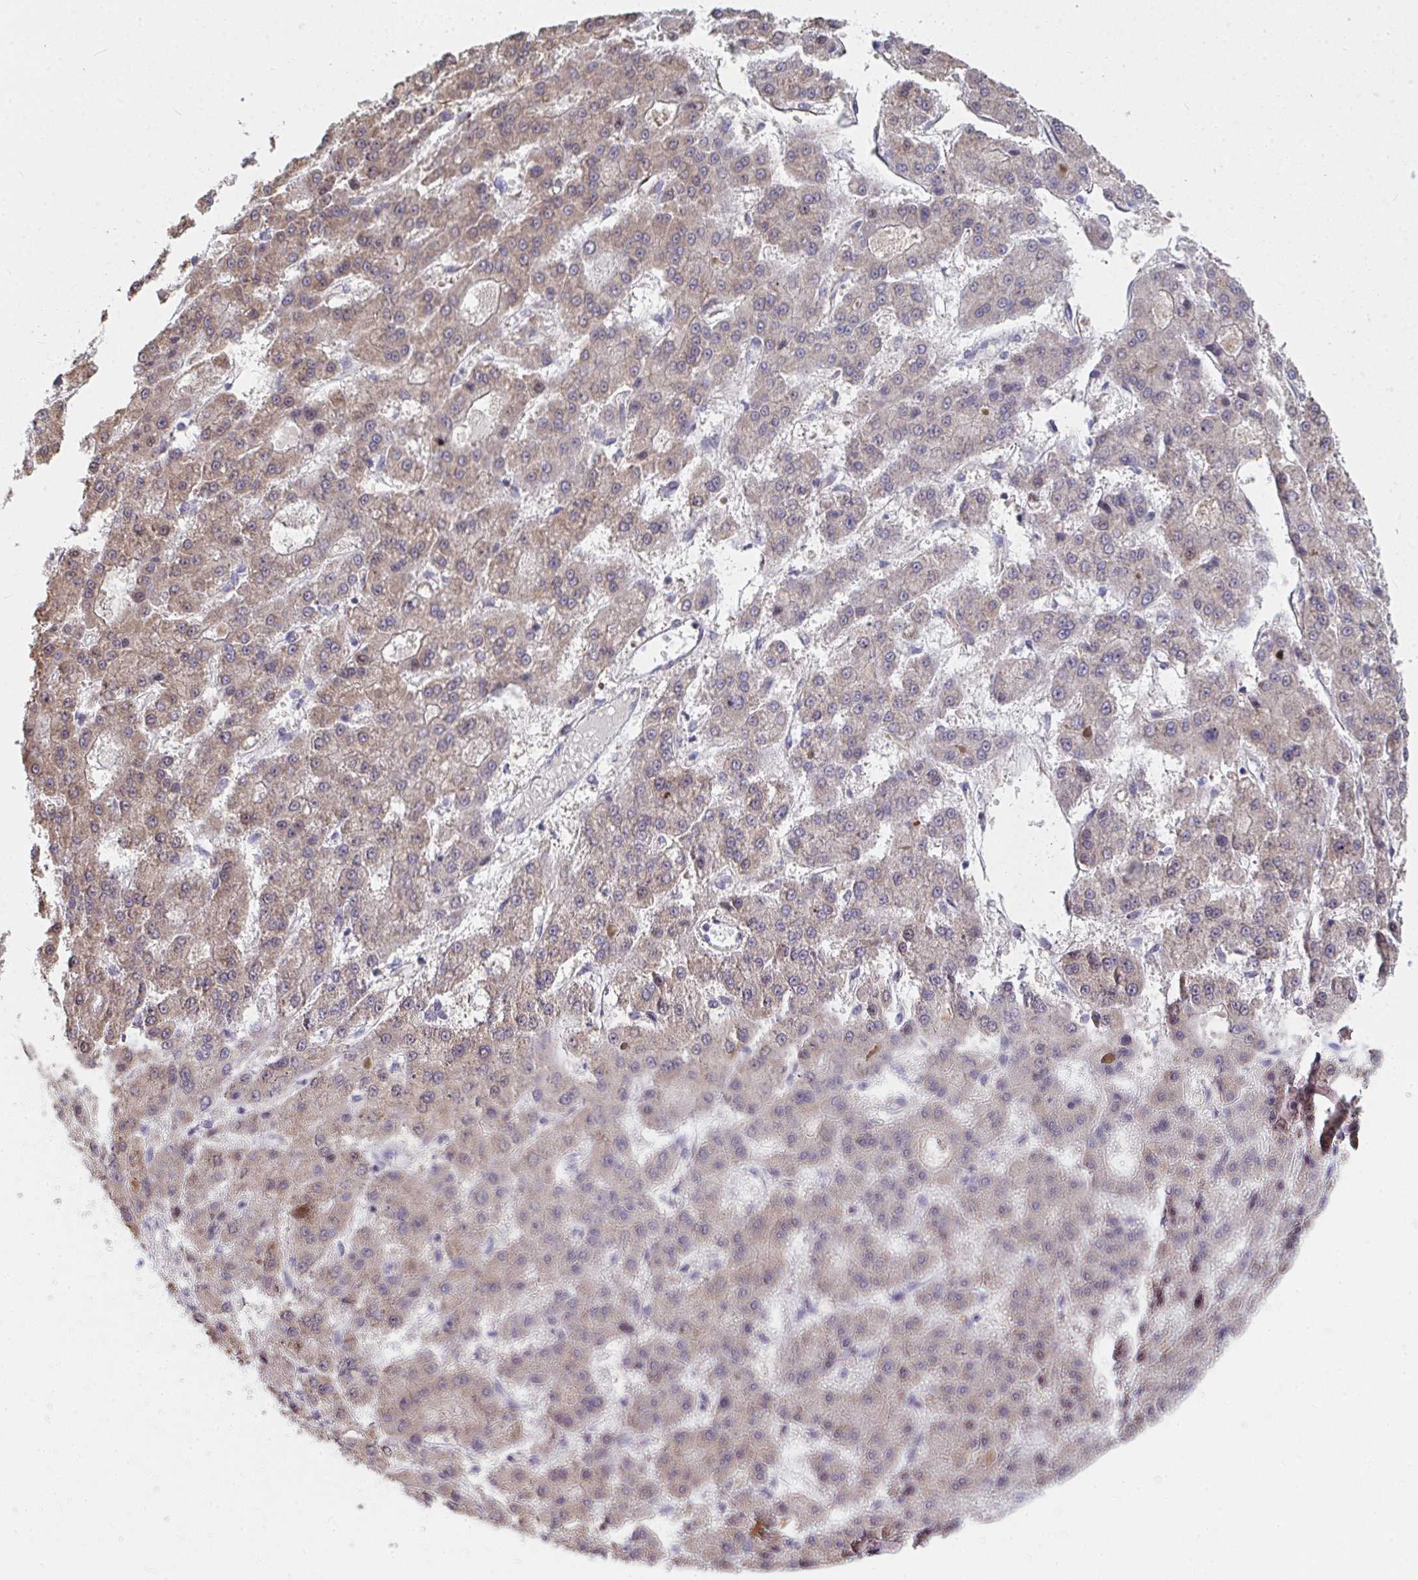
{"staining": {"intensity": "weak", "quantity": ">75%", "location": "cytoplasmic/membranous"}, "tissue": "liver cancer", "cell_type": "Tumor cells", "image_type": "cancer", "snomed": [{"axis": "morphology", "description": "Carcinoma, Hepatocellular, NOS"}, {"axis": "topography", "description": "Liver"}], "caption": "Immunohistochemistry of hepatocellular carcinoma (liver) displays low levels of weak cytoplasmic/membranous expression in approximately >75% of tumor cells.", "gene": "EIF1AD", "patient": {"sex": "male", "age": 70}}